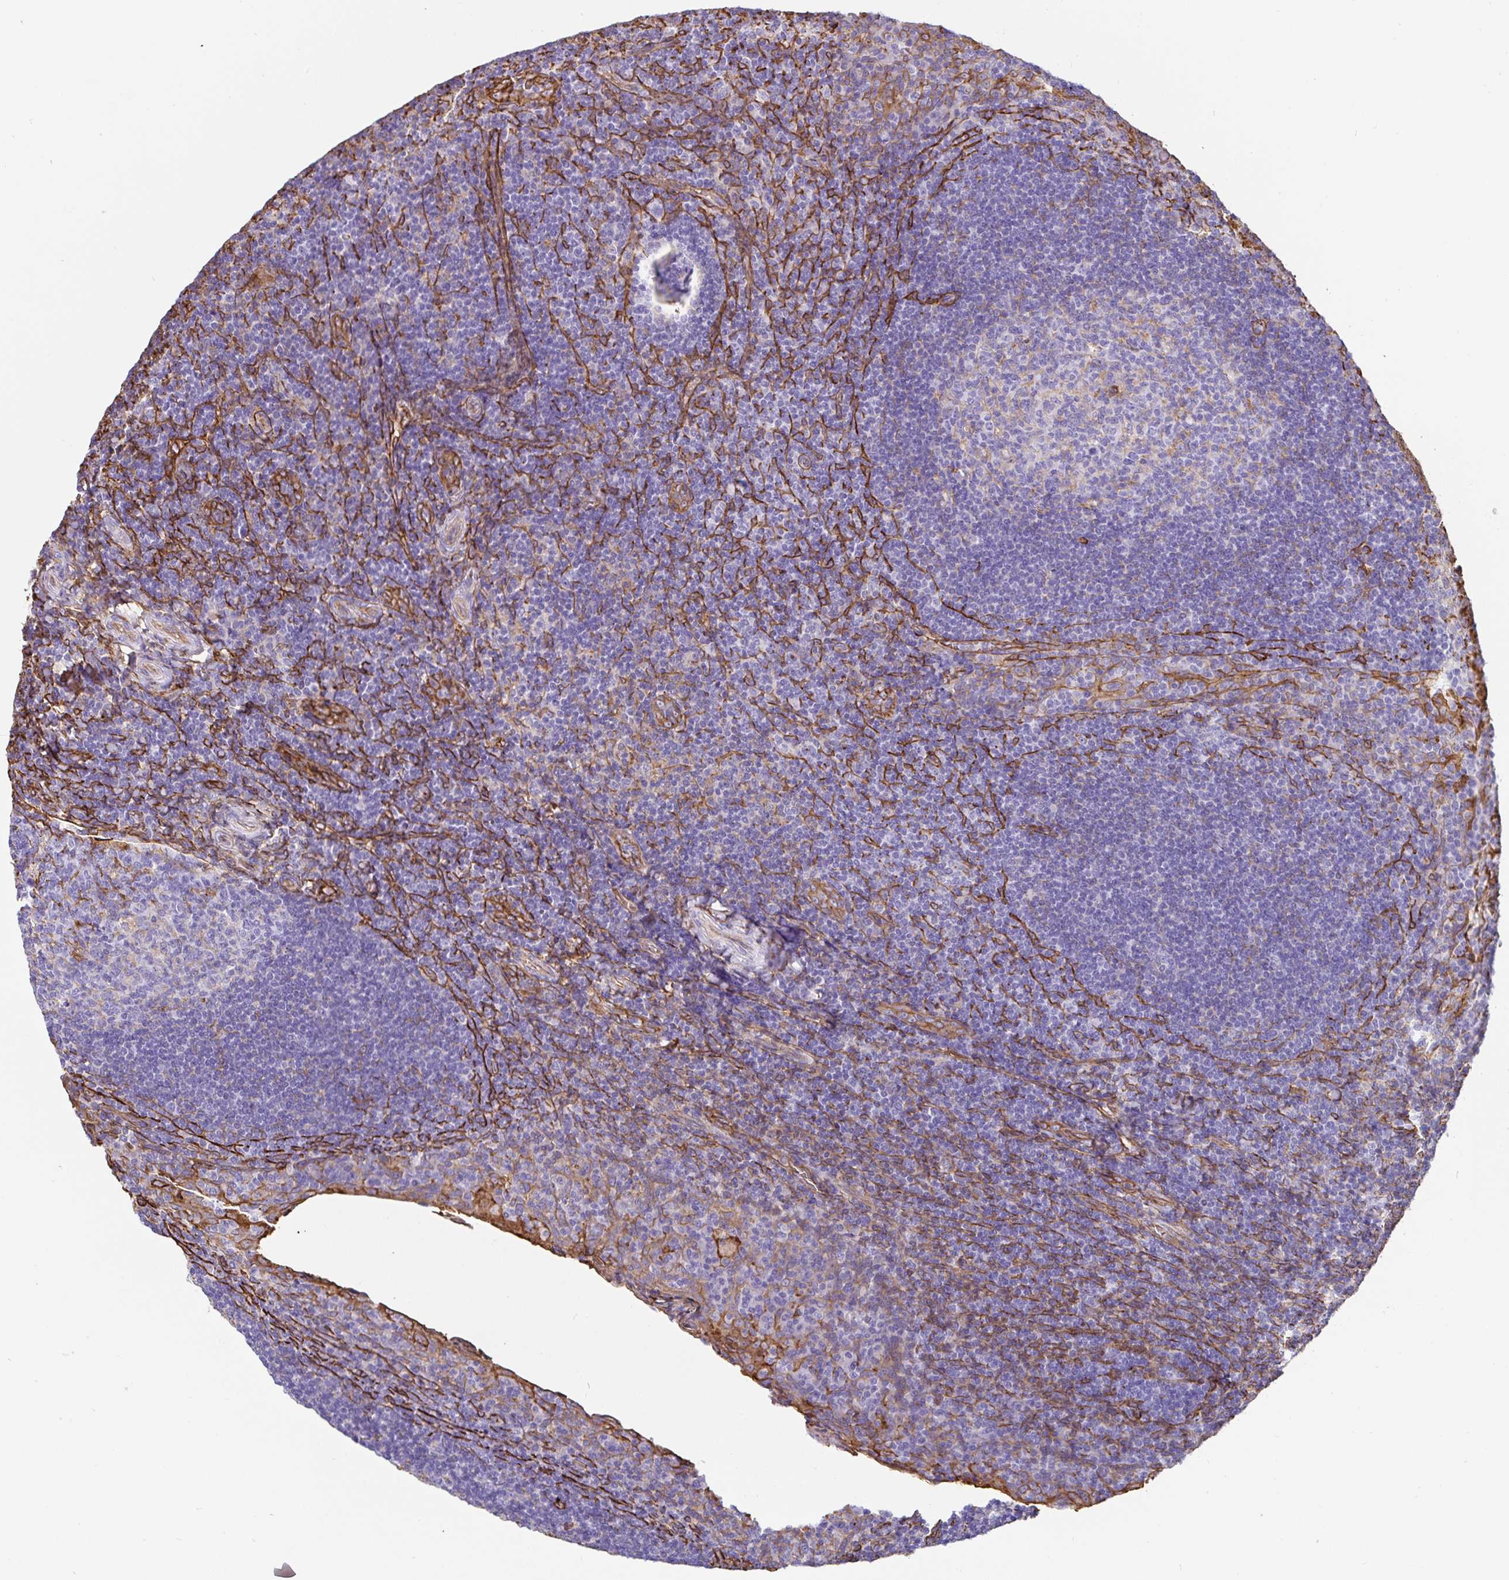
{"staining": {"intensity": "weak", "quantity": "<25%", "location": "cytoplasmic/membranous"}, "tissue": "tonsil", "cell_type": "Germinal center cells", "image_type": "normal", "snomed": [{"axis": "morphology", "description": "Normal tissue, NOS"}, {"axis": "topography", "description": "Tonsil"}], "caption": "A high-resolution photomicrograph shows immunohistochemistry (IHC) staining of normal tonsil, which shows no significant expression in germinal center cells. (DAB (3,3'-diaminobenzidine) immunohistochemistry, high magnification).", "gene": "ANXA2", "patient": {"sex": "male", "age": 17}}